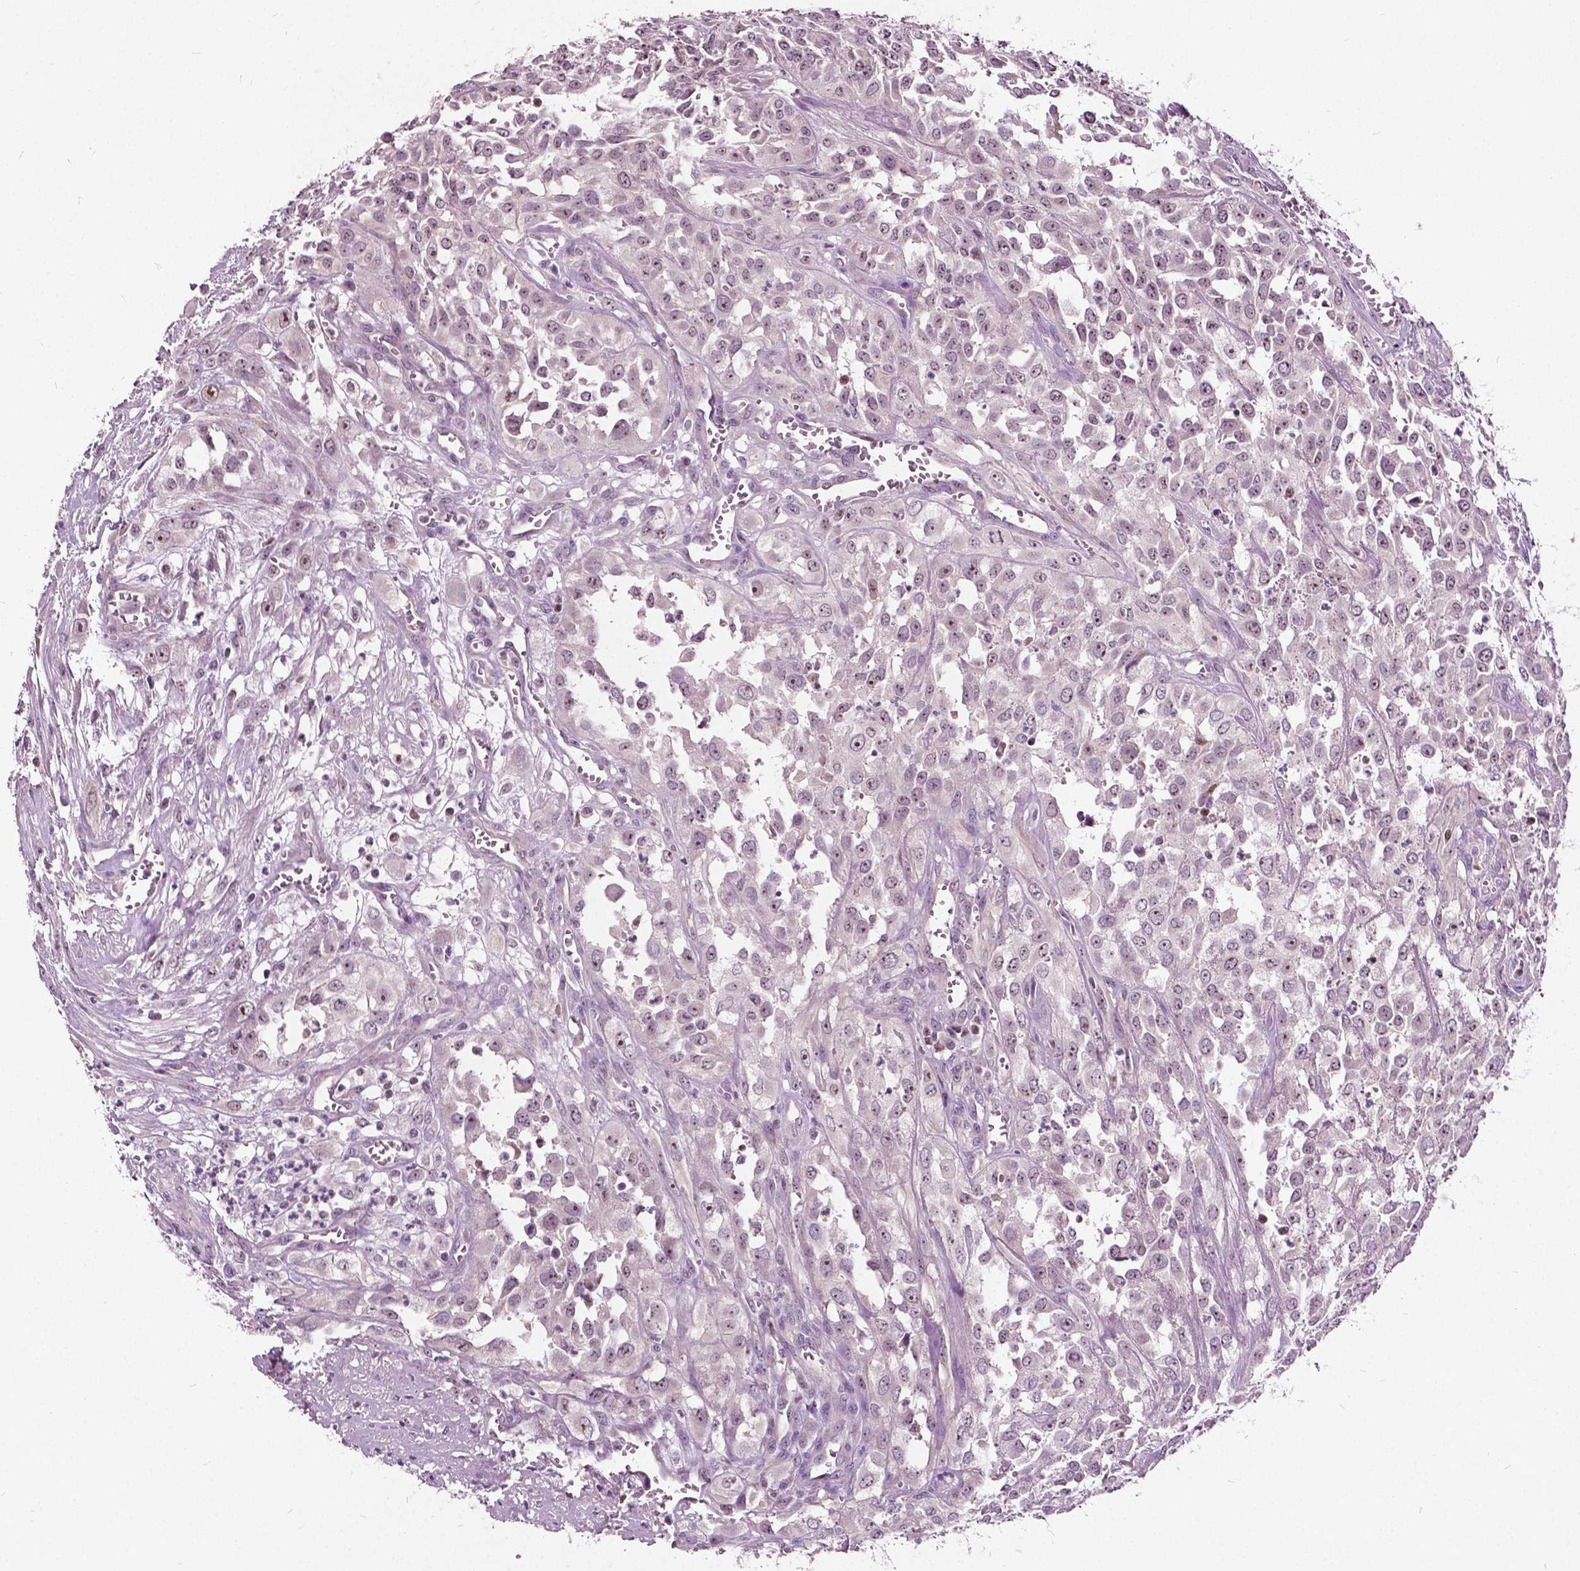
{"staining": {"intensity": "weak", "quantity": ">75%", "location": "nuclear"}, "tissue": "urothelial cancer", "cell_type": "Tumor cells", "image_type": "cancer", "snomed": [{"axis": "morphology", "description": "Urothelial carcinoma, High grade"}, {"axis": "topography", "description": "Urinary bladder"}], "caption": "High-magnification brightfield microscopy of urothelial carcinoma (high-grade) stained with DAB (brown) and counterstained with hematoxylin (blue). tumor cells exhibit weak nuclear expression is identified in approximately>75% of cells.", "gene": "ODF3L2", "patient": {"sex": "male", "age": 67}}